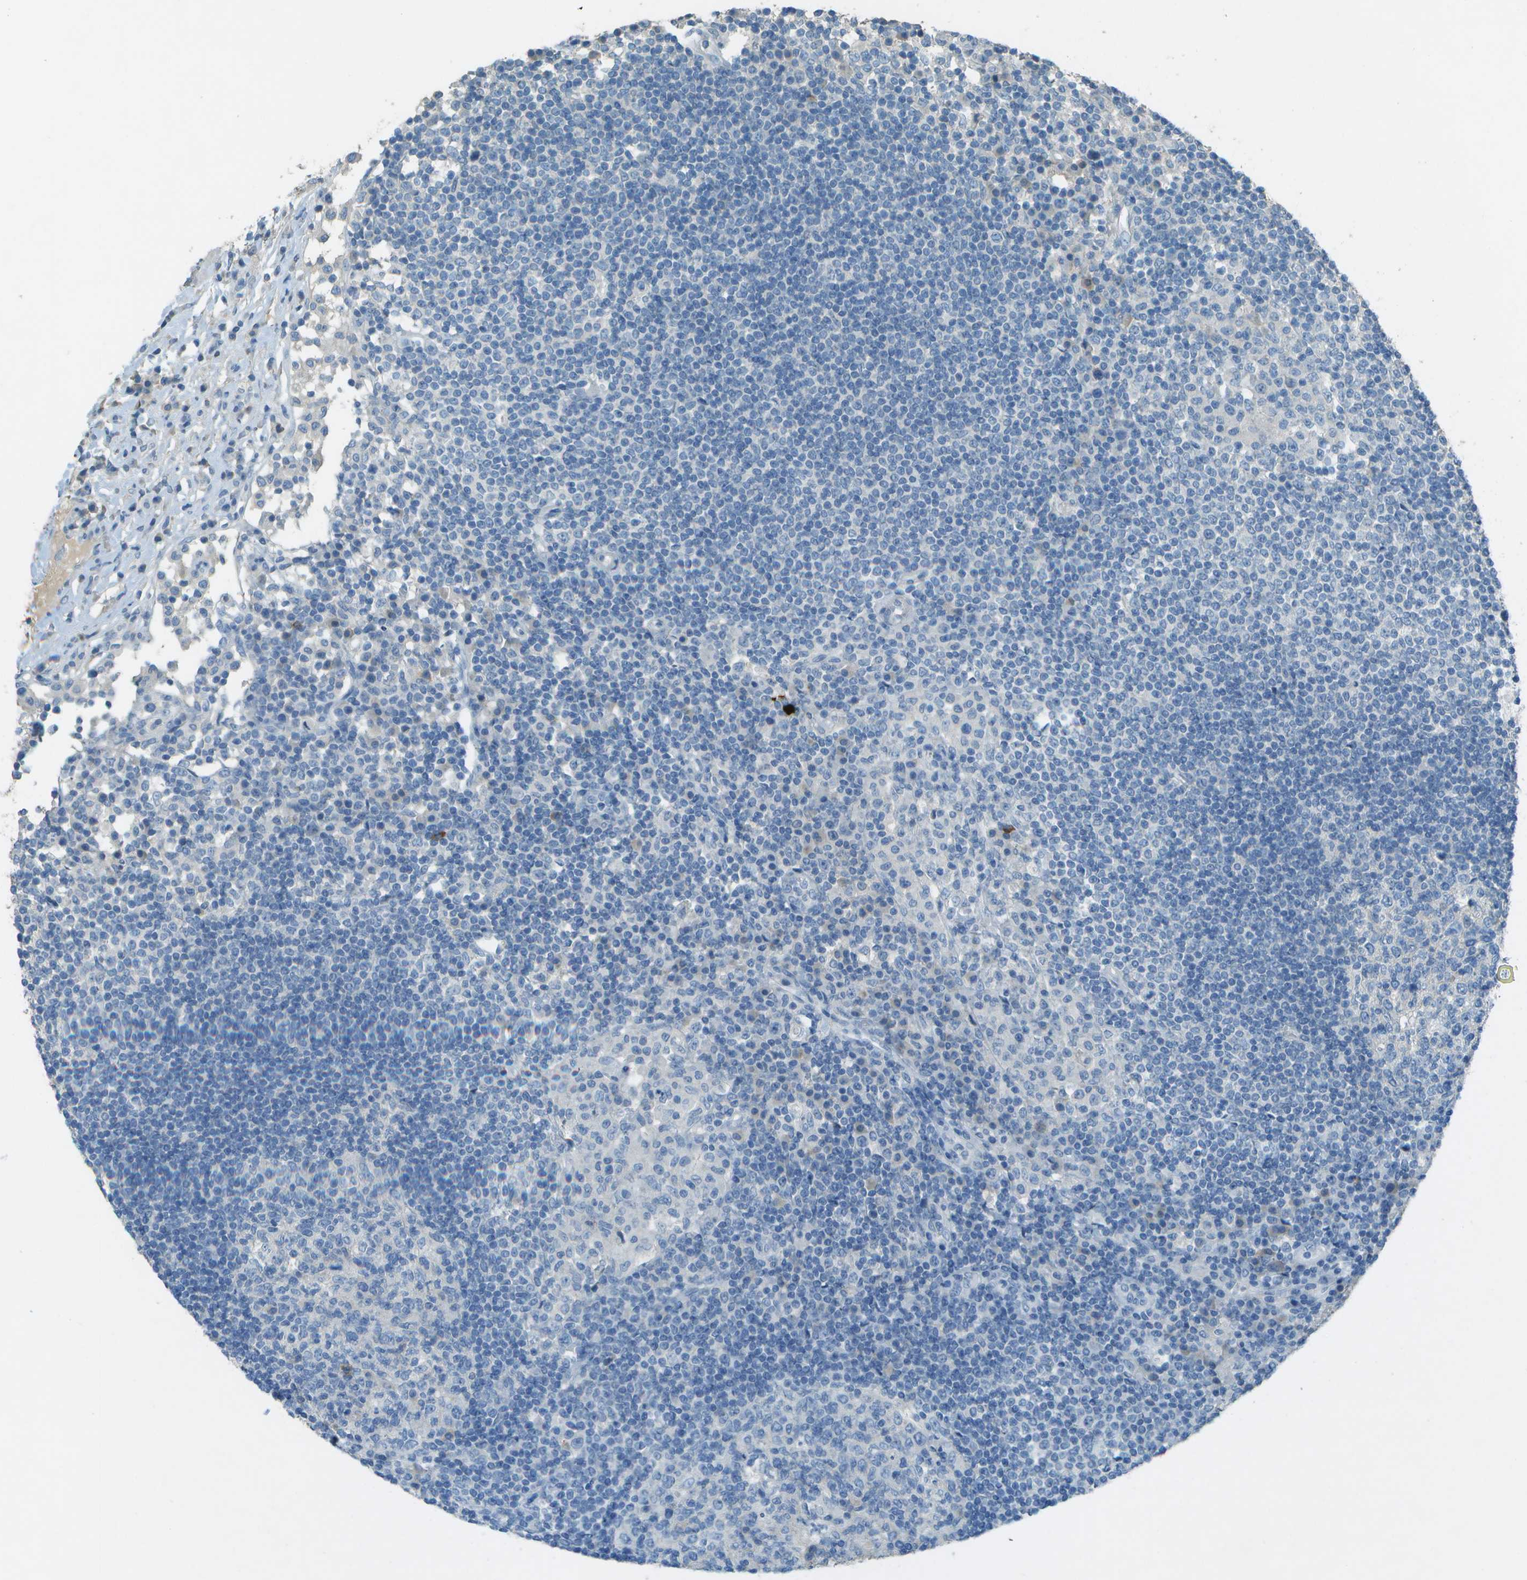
{"staining": {"intensity": "negative", "quantity": "none", "location": "none"}, "tissue": "lymph node", "cell_type": "Germinal center cells", "image_type": "normal", "snomed": [{"axis": "morphology", "description": "Normal tissue, NOS"}, {"axis": "topography", "description": "Lymph node"}], "caption": "Immunohistochemistry (IHC) micrograph of benign lymph node stained for a protein (brown), which displays no expression in germinal center cells. Brightfield microscopy of IHC stained with DAB (brown) and hematoxylin (blue), captured at high magnification.", "gene": "LGI2", "patient": {"sex": "female", "age": 53}}